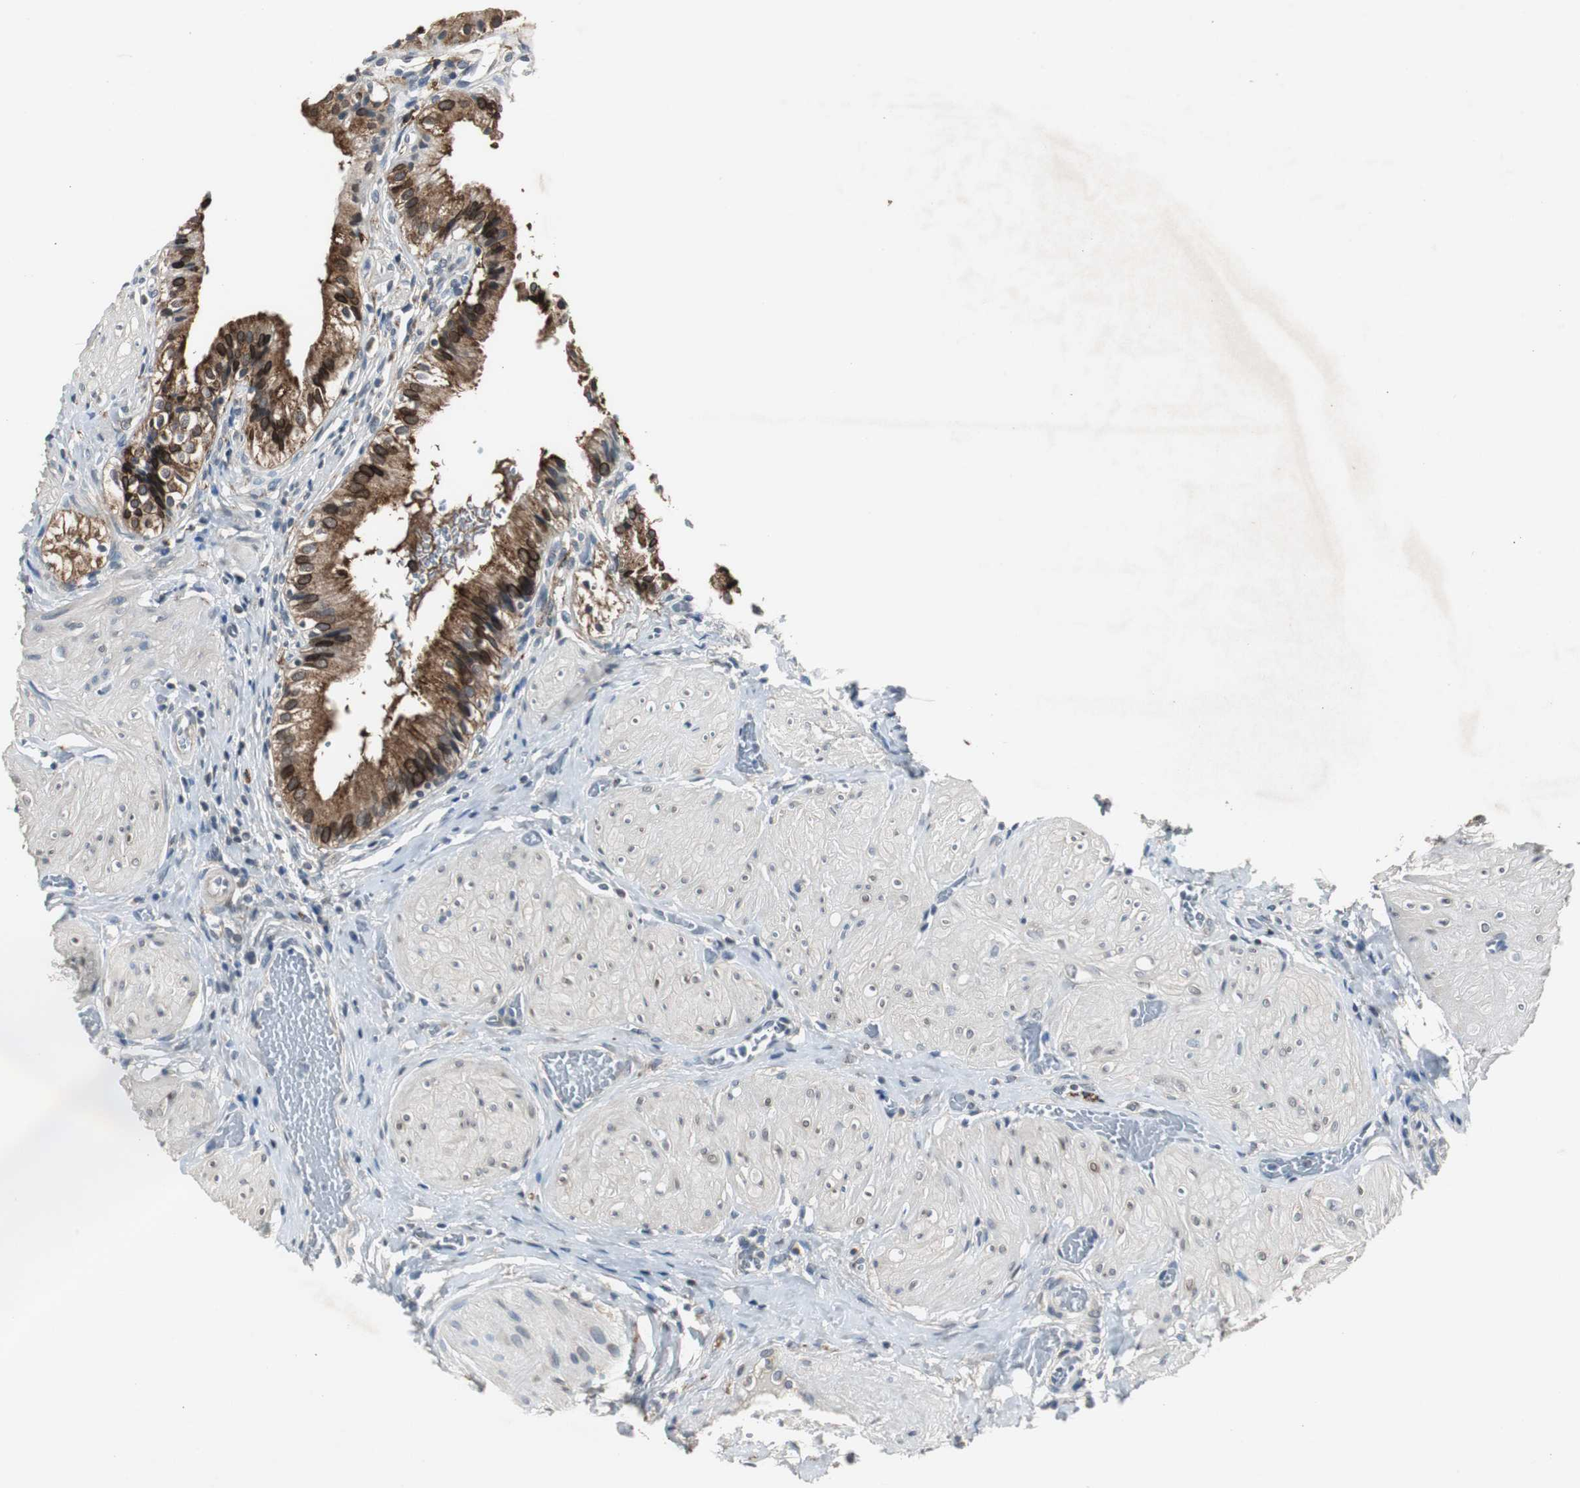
{"staining": {"intensity": "strong", "quantity": ">75%", "location": "cytoplasmic/membranous,nuclear"}, "tissue": "gallbladder", "cell_type": "Glandular cells", "image_type": "normal", "snomed": [{"axis": "morphology", "description": "Normal tissue, NOS"}, {"axis": "topography", "description": "Gallbladder"}], "caption": "Benign gallbladder shows strong cytoplasmic/membranous,nuclear positivity in approximately >75% of glandular cells, visualized by immunohistochemistry. Nuclei are stained in blue.", "gene": "PTPRN2", "patient": {"sex": "male", "age": 65}}